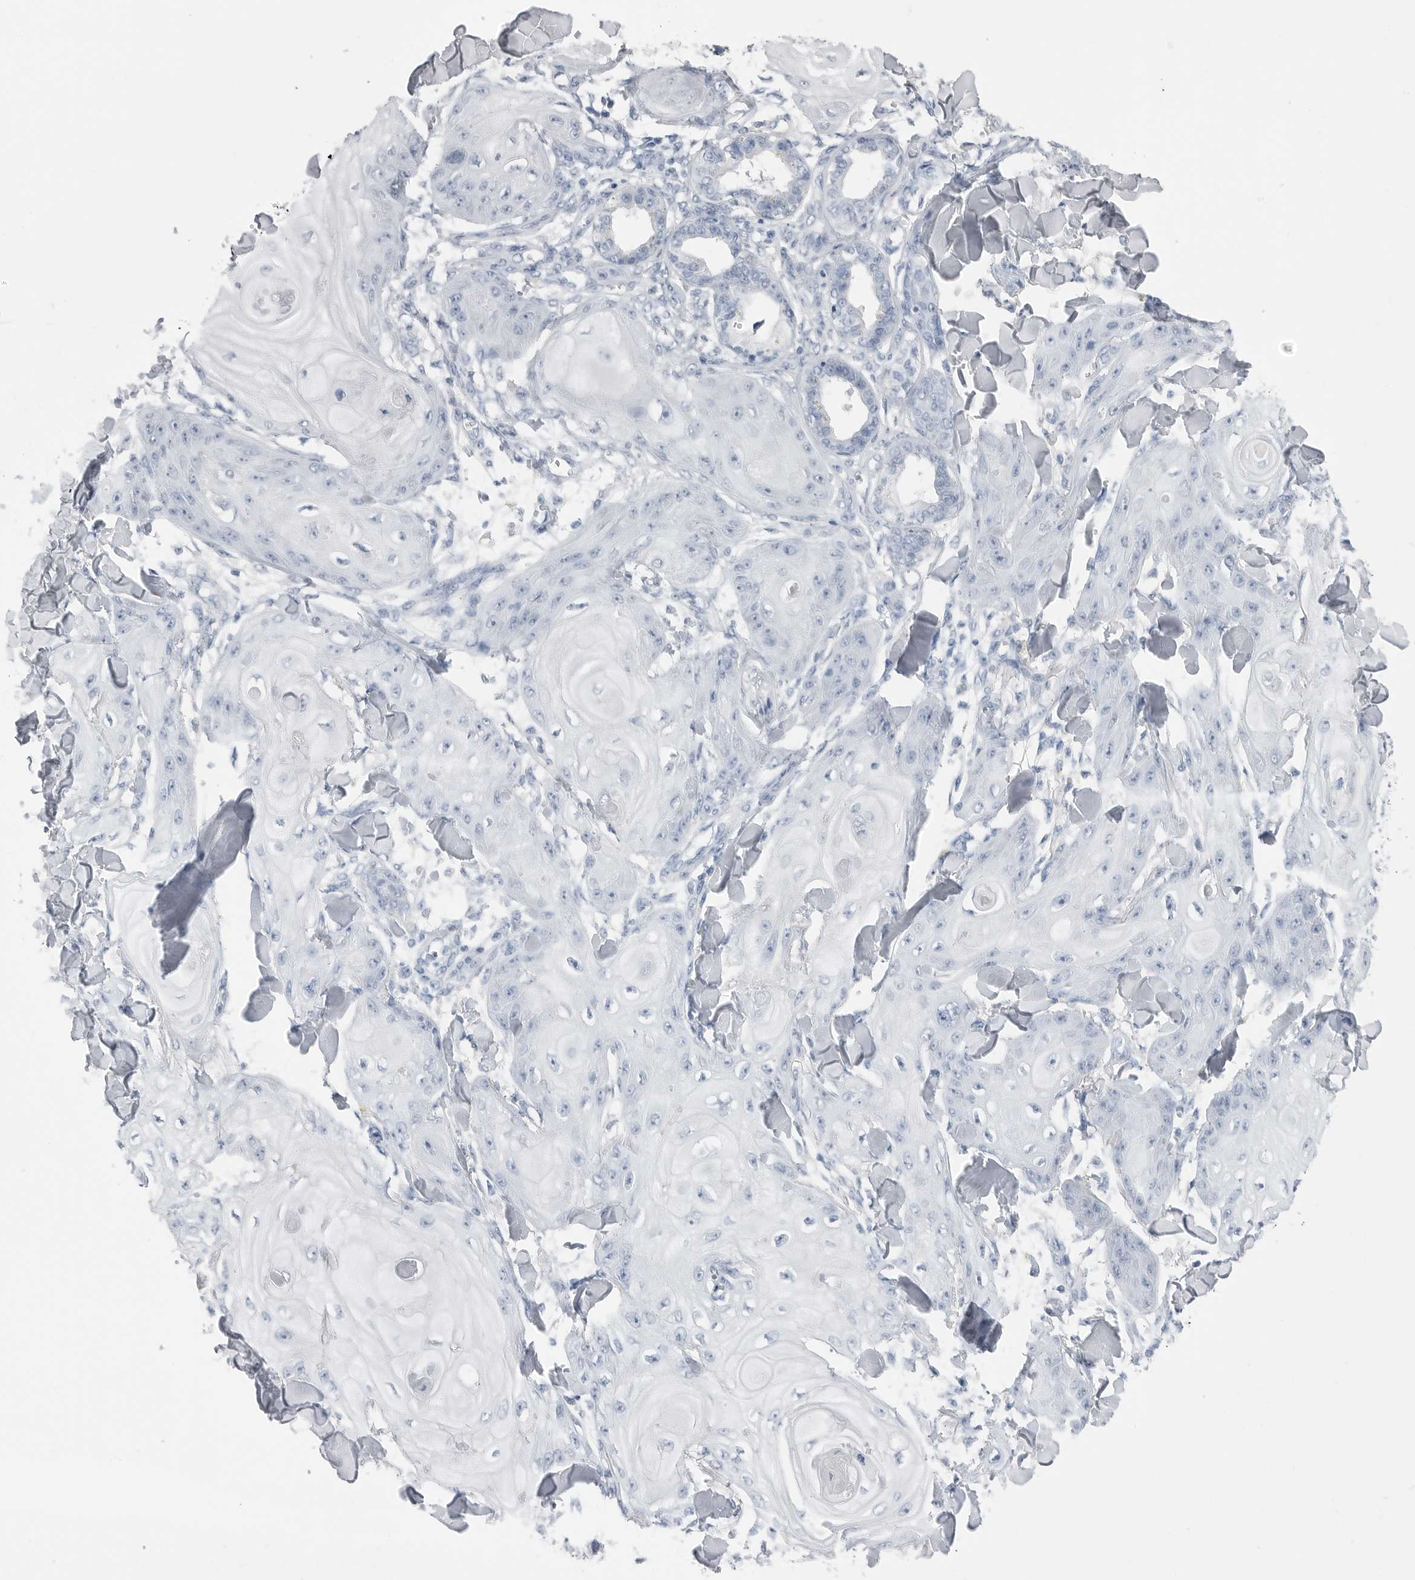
{"staining": {"intensity": "negative", "quantity": "none", "location": "none"}, "tissue": "skin cancer", "cell_type": "Tumor cells", "image_type": "cancer", "snomed": [{"axis": "morphology", "description": "Squamous cell carcinoma, NOS"}, {"axis": "topography", "description": "Skin"}], "caption": "Immunohistochemistry (IHC) photomicrograph of neoplastic tissue: skin cancer (squamous cell carcinoma) stained with DAB (3,3'-diaminobenzidine) demonstrates no significant protein positivity in tumor cells.", "gene": "ABHD12", "patient": {"sex": "male", "age": 74}}